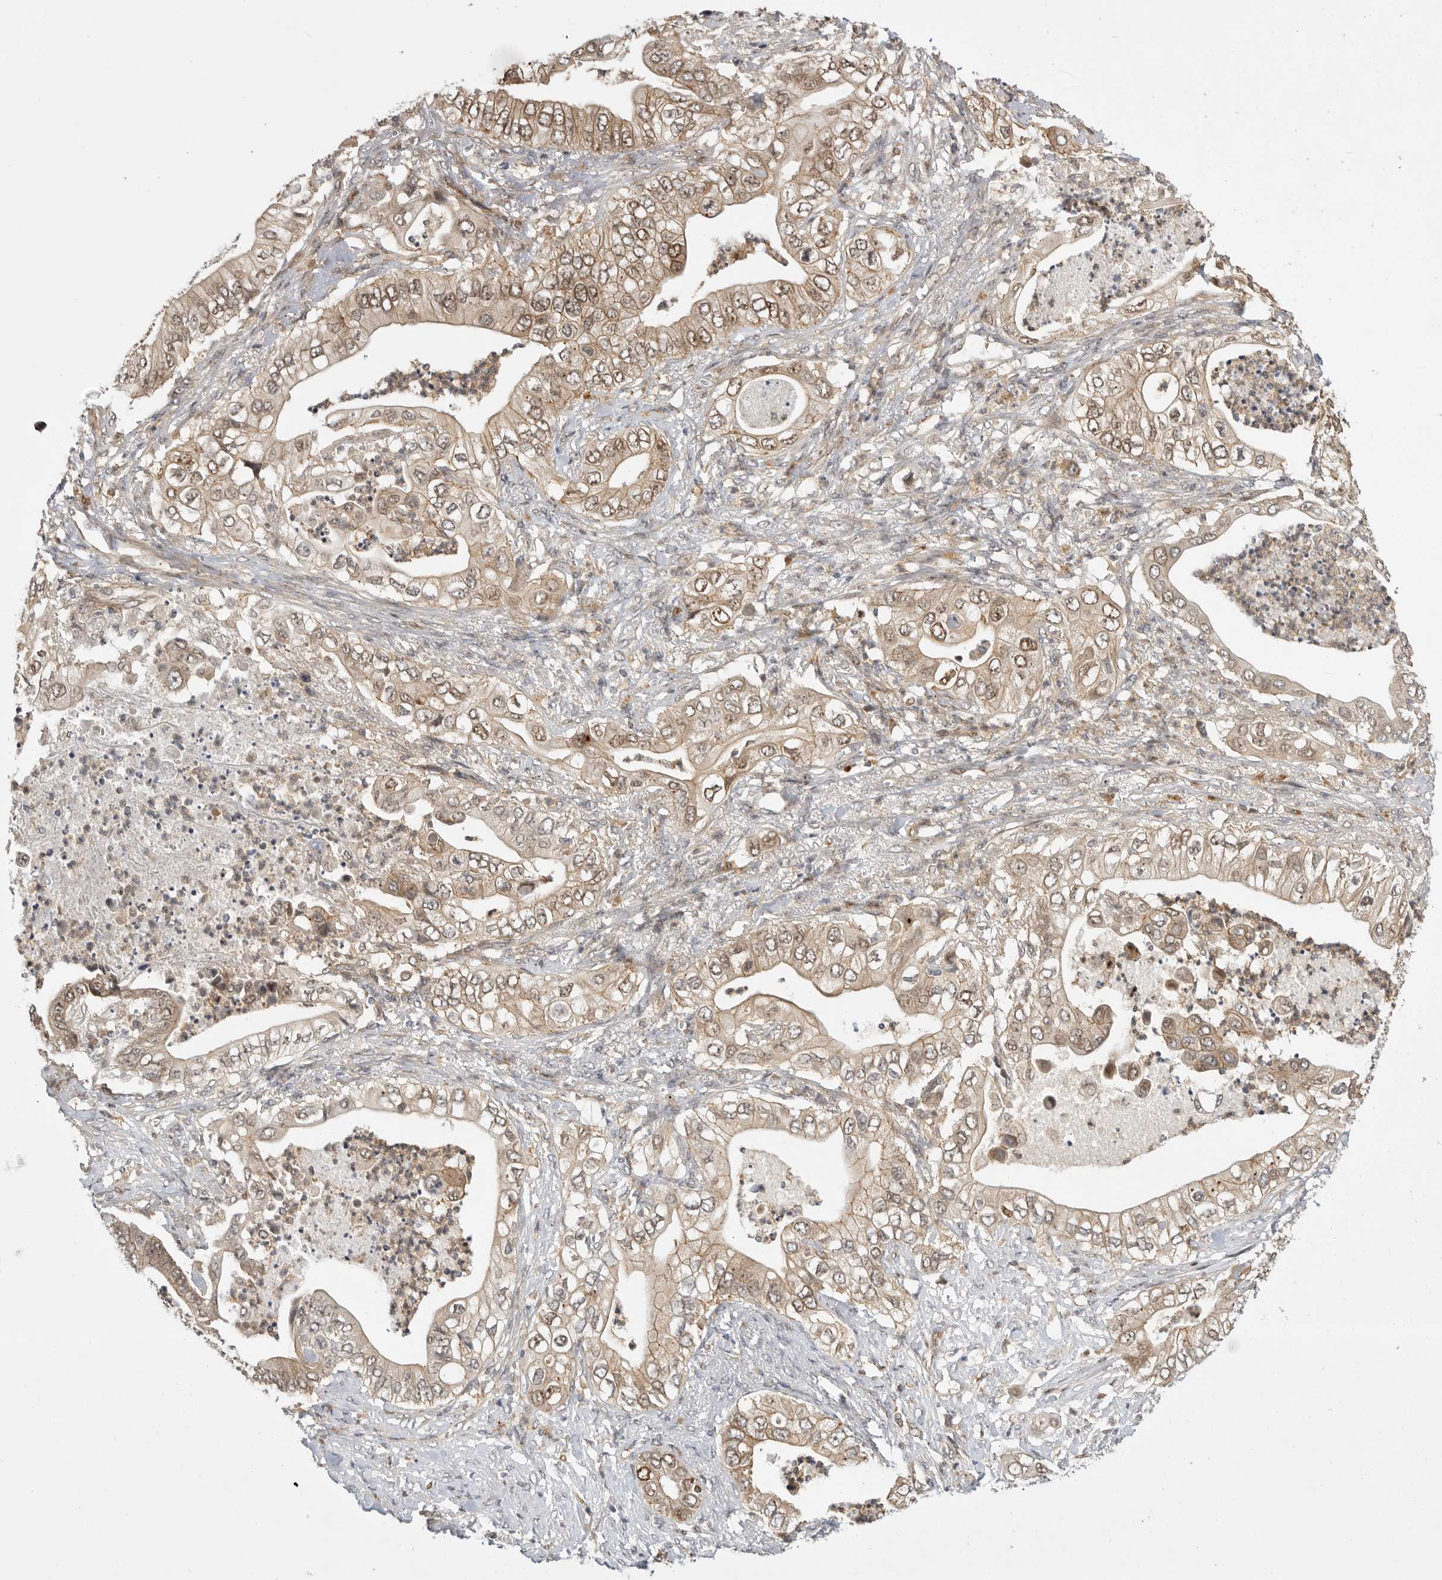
{"staining": {"intensity": "moderate", "quantity": ">75%", "location": "cytoplasmic/membranous,nuclear"}, "tissue": "pancreatic cancer", "cell_type": "Tumor cells", "image_type": "cancer", "snomed": [{"axis": "morphology", "description": "Adenocarcinoma, NOS"}, {"axis": "topography", "description": "Pancreas"}], "caption": "This image reveals pancreatic adenocarcinoma stained with IHC to label a protein in brown. The cytoplasmic/membranous and nuclear of tumor cells show moderate positivity for the protein. Nuclei are counter-stained blue.", "gene": "CSNK1G3", "patient": {"sex": "female", "age": 78}}